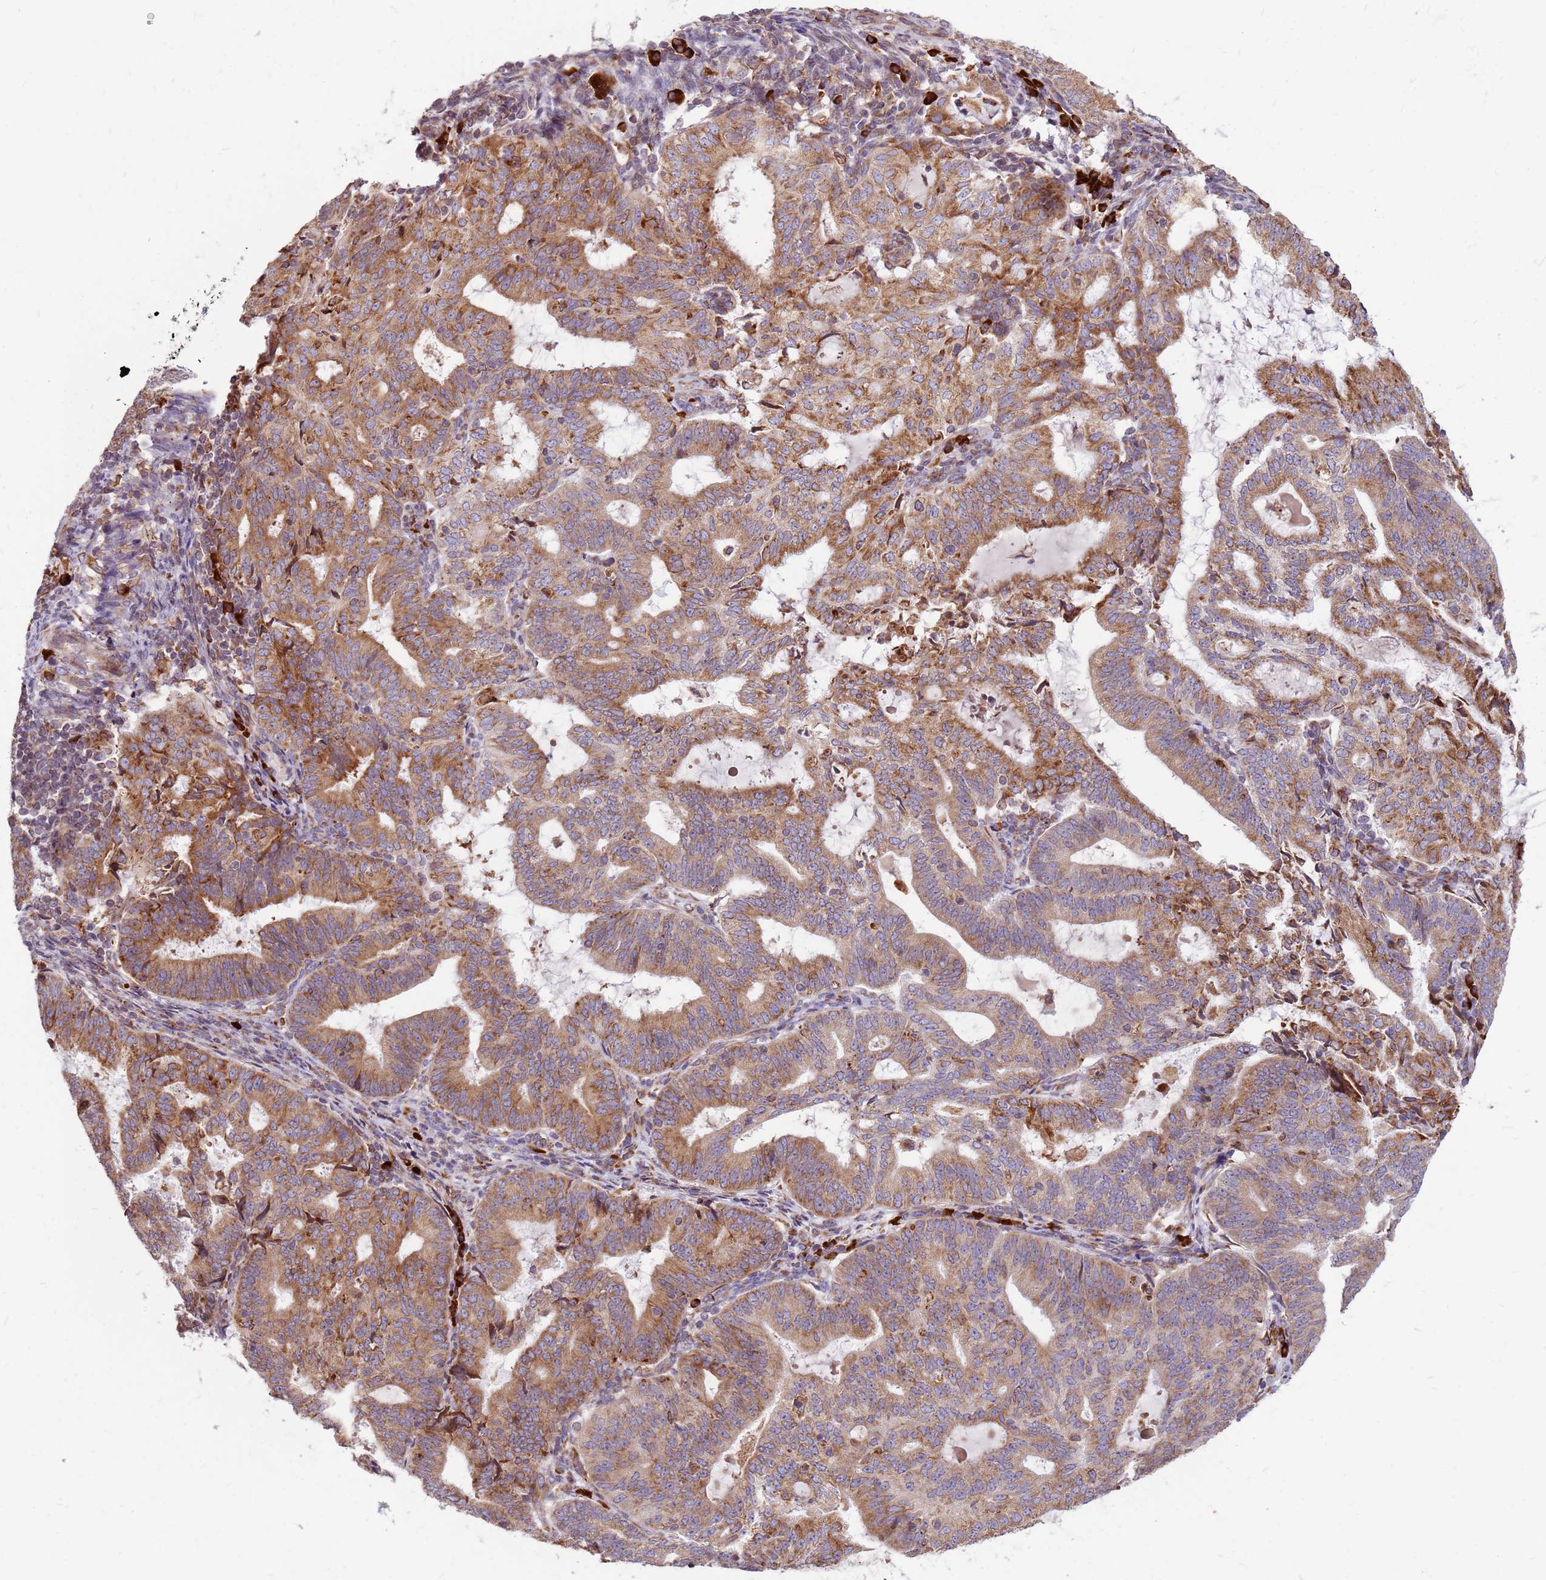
{"staining": {"intensity": "moderate", "quantity": ">75%", "location": "cytoplasmic/membranous"}, "tissue": "endometrial cancer", "cell_type": "Tumor cells", "image_type": "cancer", "snomed": [{"axis": "morphology", "description": "Adenocarcinoma, NOS"}, {"axis": "topography", "description": "Endometrium"}], "caption": "Protein analysis of endometrial cancer tissue shows moderate cytoplasmic/membranous expression in about >75% of tumor cells.", "gene": "SSR4", "patient": {"sex": "female", "age": 70}}